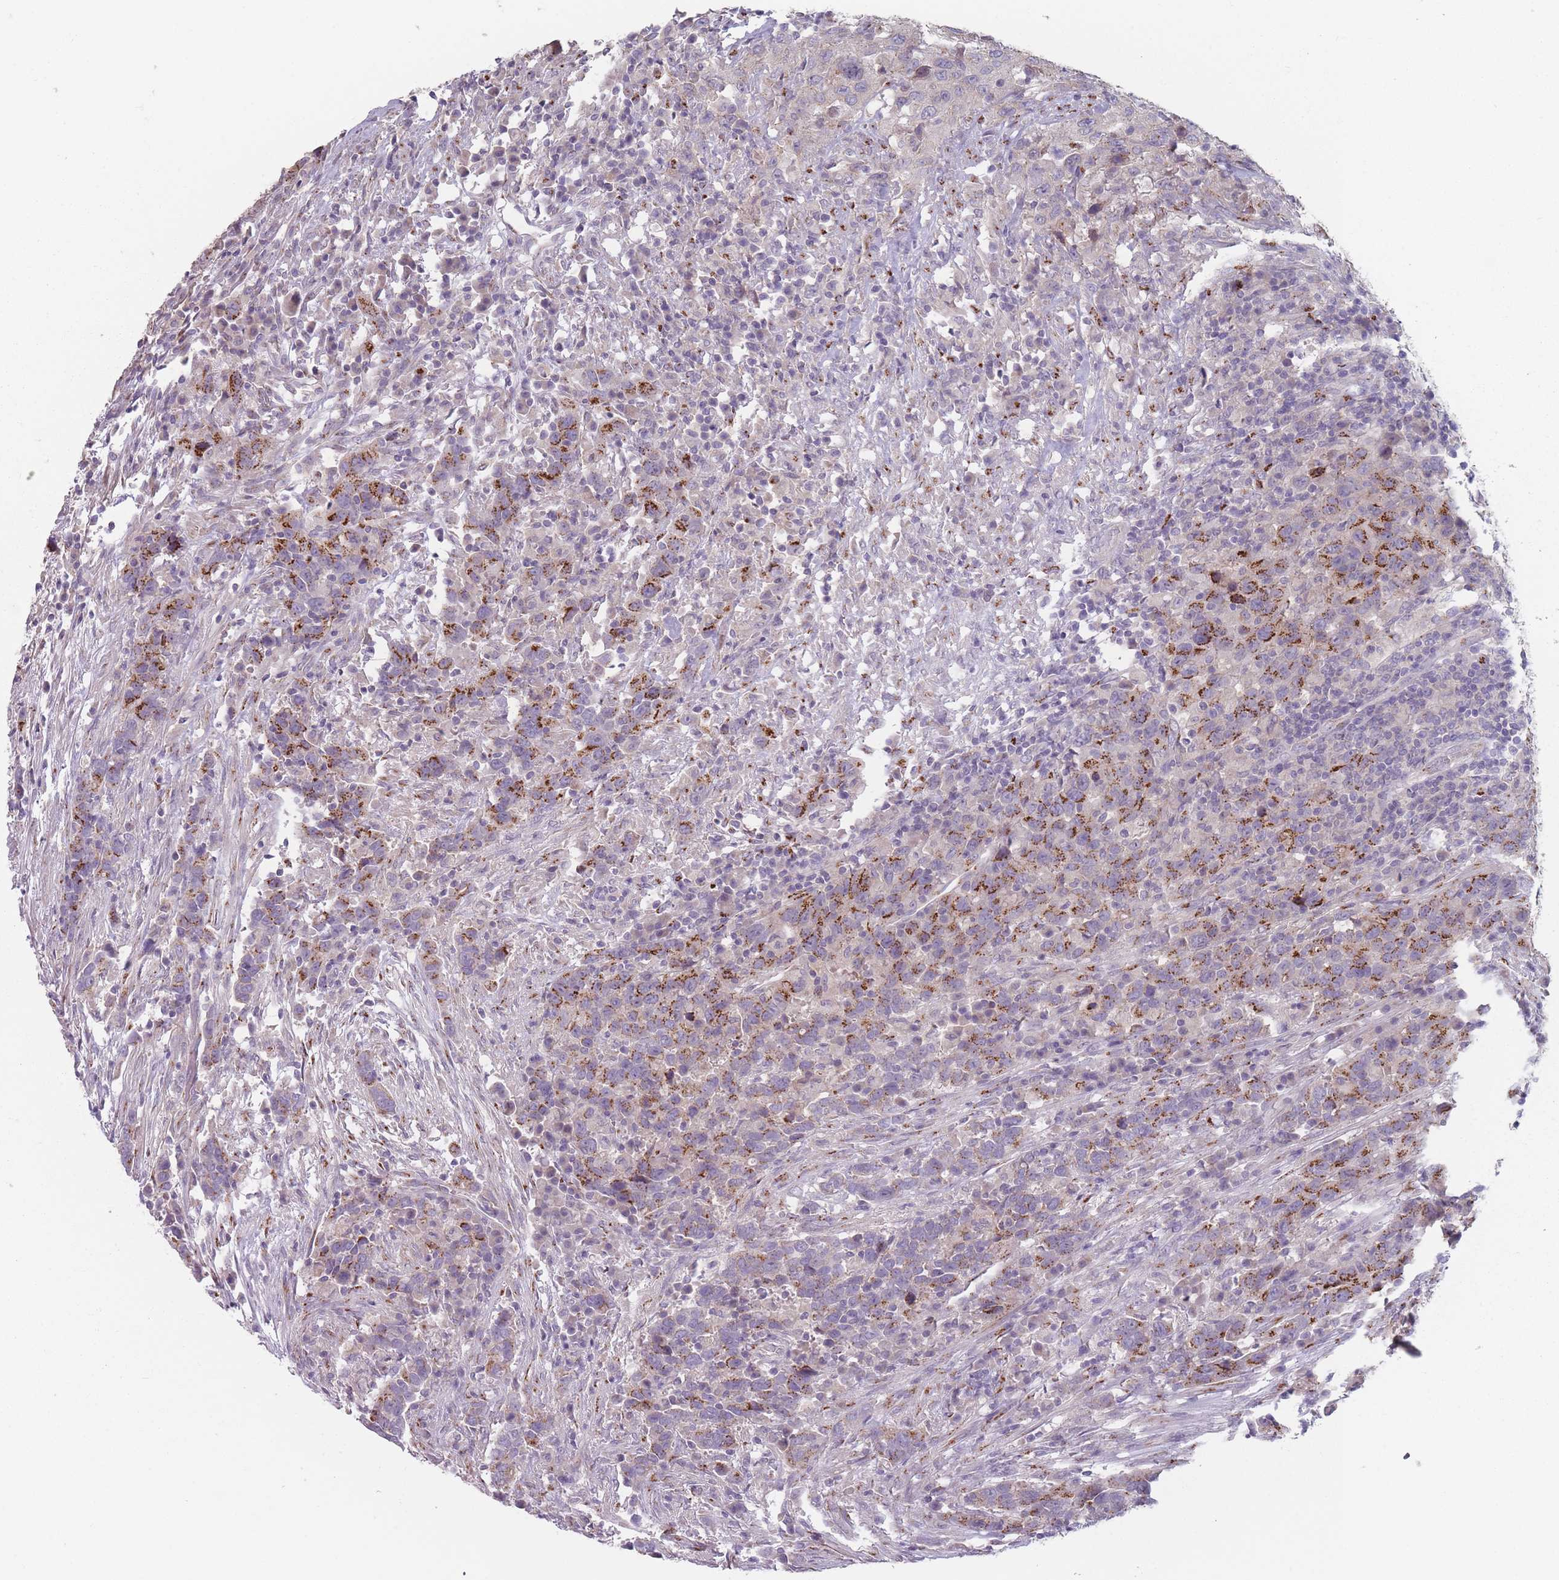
{"staining": {"intensity": "moderate", "quantity": ">75%", "location": "cytoplasmic/membranous"}, "tissue": "urothelial cancer", "cell_type": "Tumor cells", "image_type": "cancer", "snomed": [{"axis": "morphology", "description": "Urothelial carcinoma, High grade"}, {"axis": "topography", "description": "Urinary bladder"}], "caption": "Protein expression analysis of human urothelial carcinoma (high-grade) reveals moderate cytoplasmic/membranous positivity in approximately >75% of tumor cells.", "gene": "AKAIN1", "patient": {"sex": "male", "age": 61}}